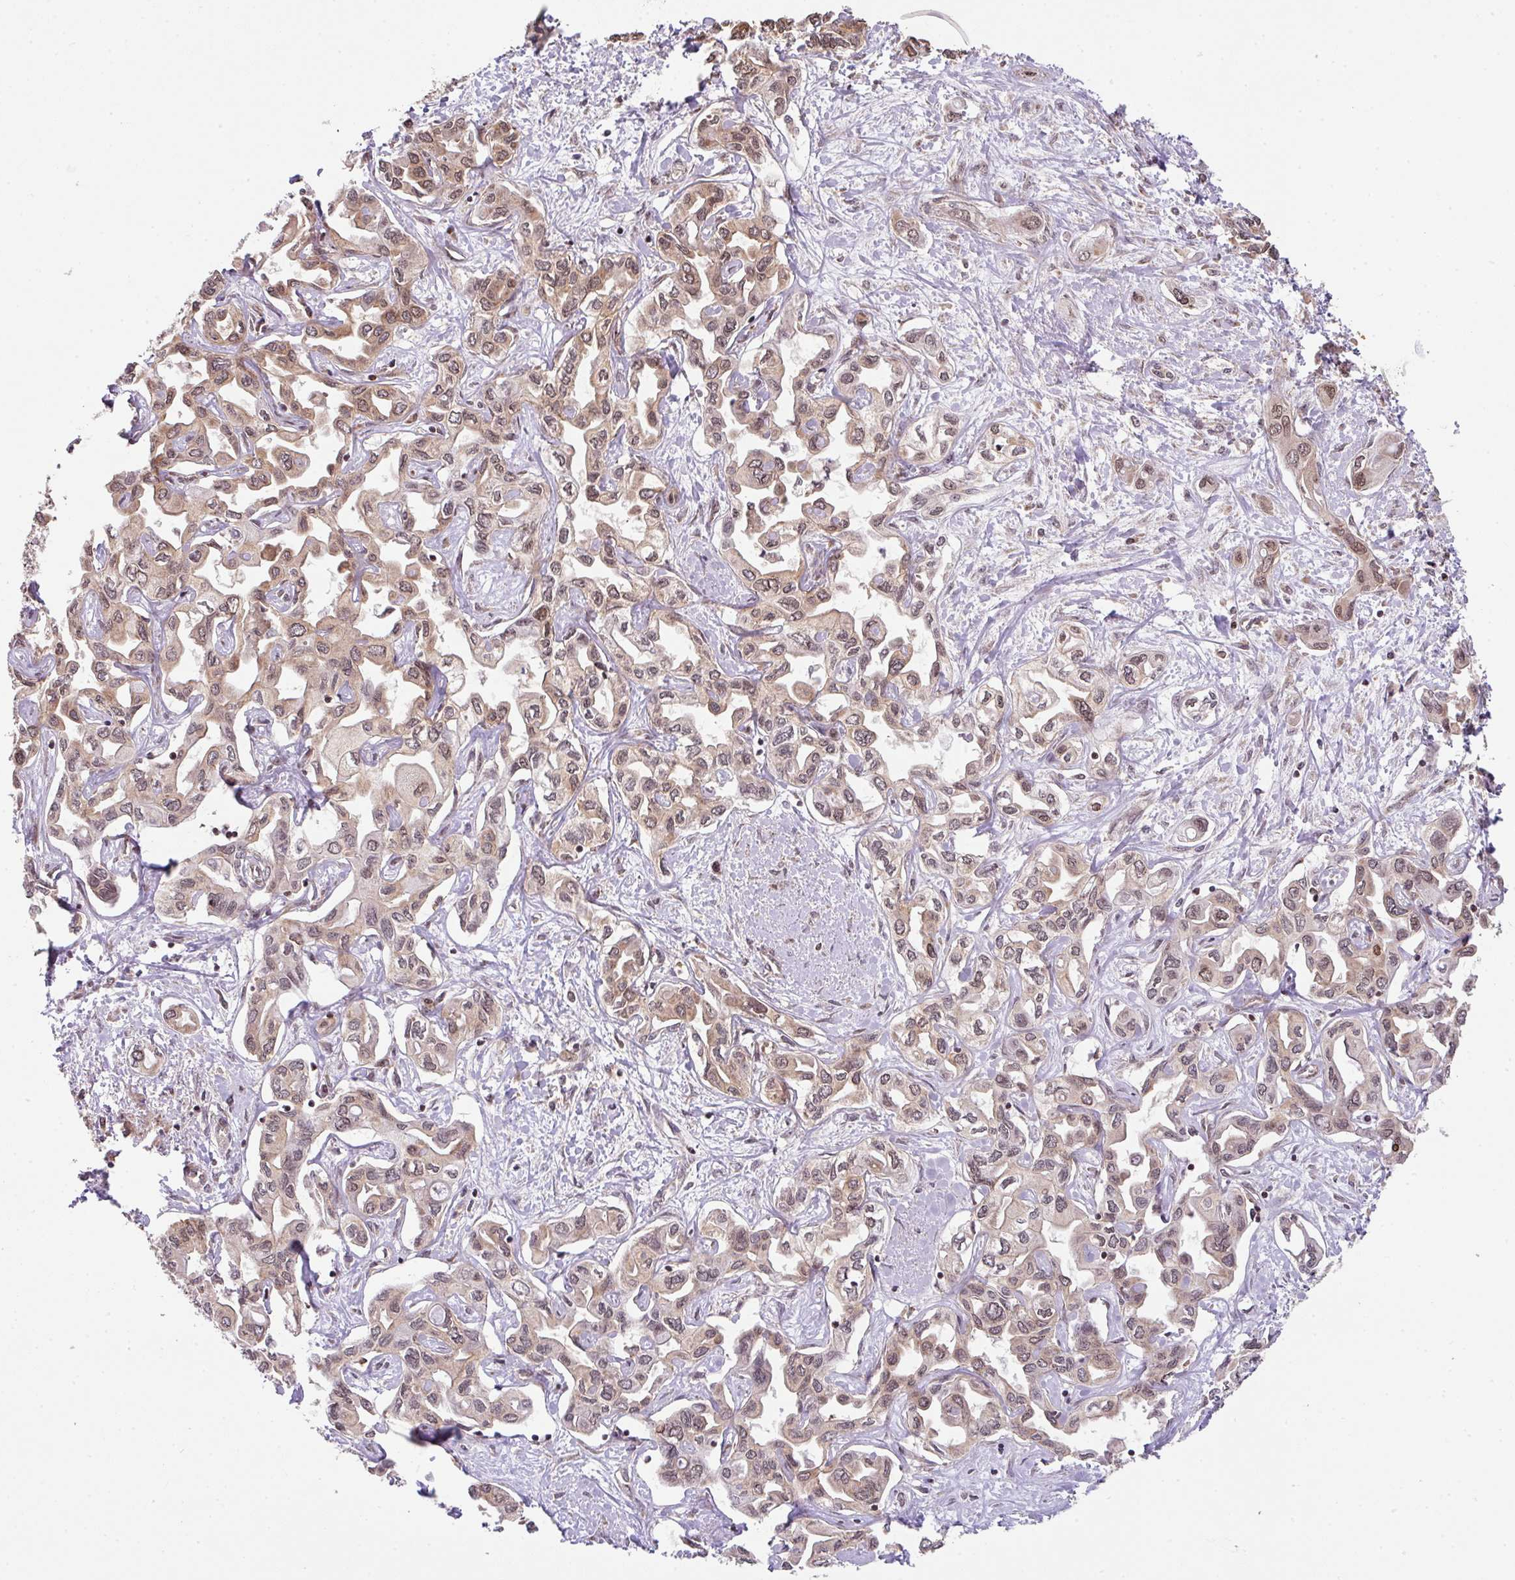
{"staining": {"intensity": "moderate", "quantity": ">75%", "location": "cytoplasmic/membranous,nuclear"}, "tissue": "liver cancer", "cell_type": "Tumor cells", "image_type": "cancer", "snomed": [{"axis": "morphology", "description": "Cholangiocarcinoma"}, {"axis": "topography", "description": "Liver"}], "caption": "Immunohistochemical staining of human liver cancer (cholangiocarcinoma) shows medium levels of moderate cytoplasmic/membranous and nuclear expression in about >75% of tumor cells.", "gene": "PLK1", "patient": {"sex": "female", "age": 64}}